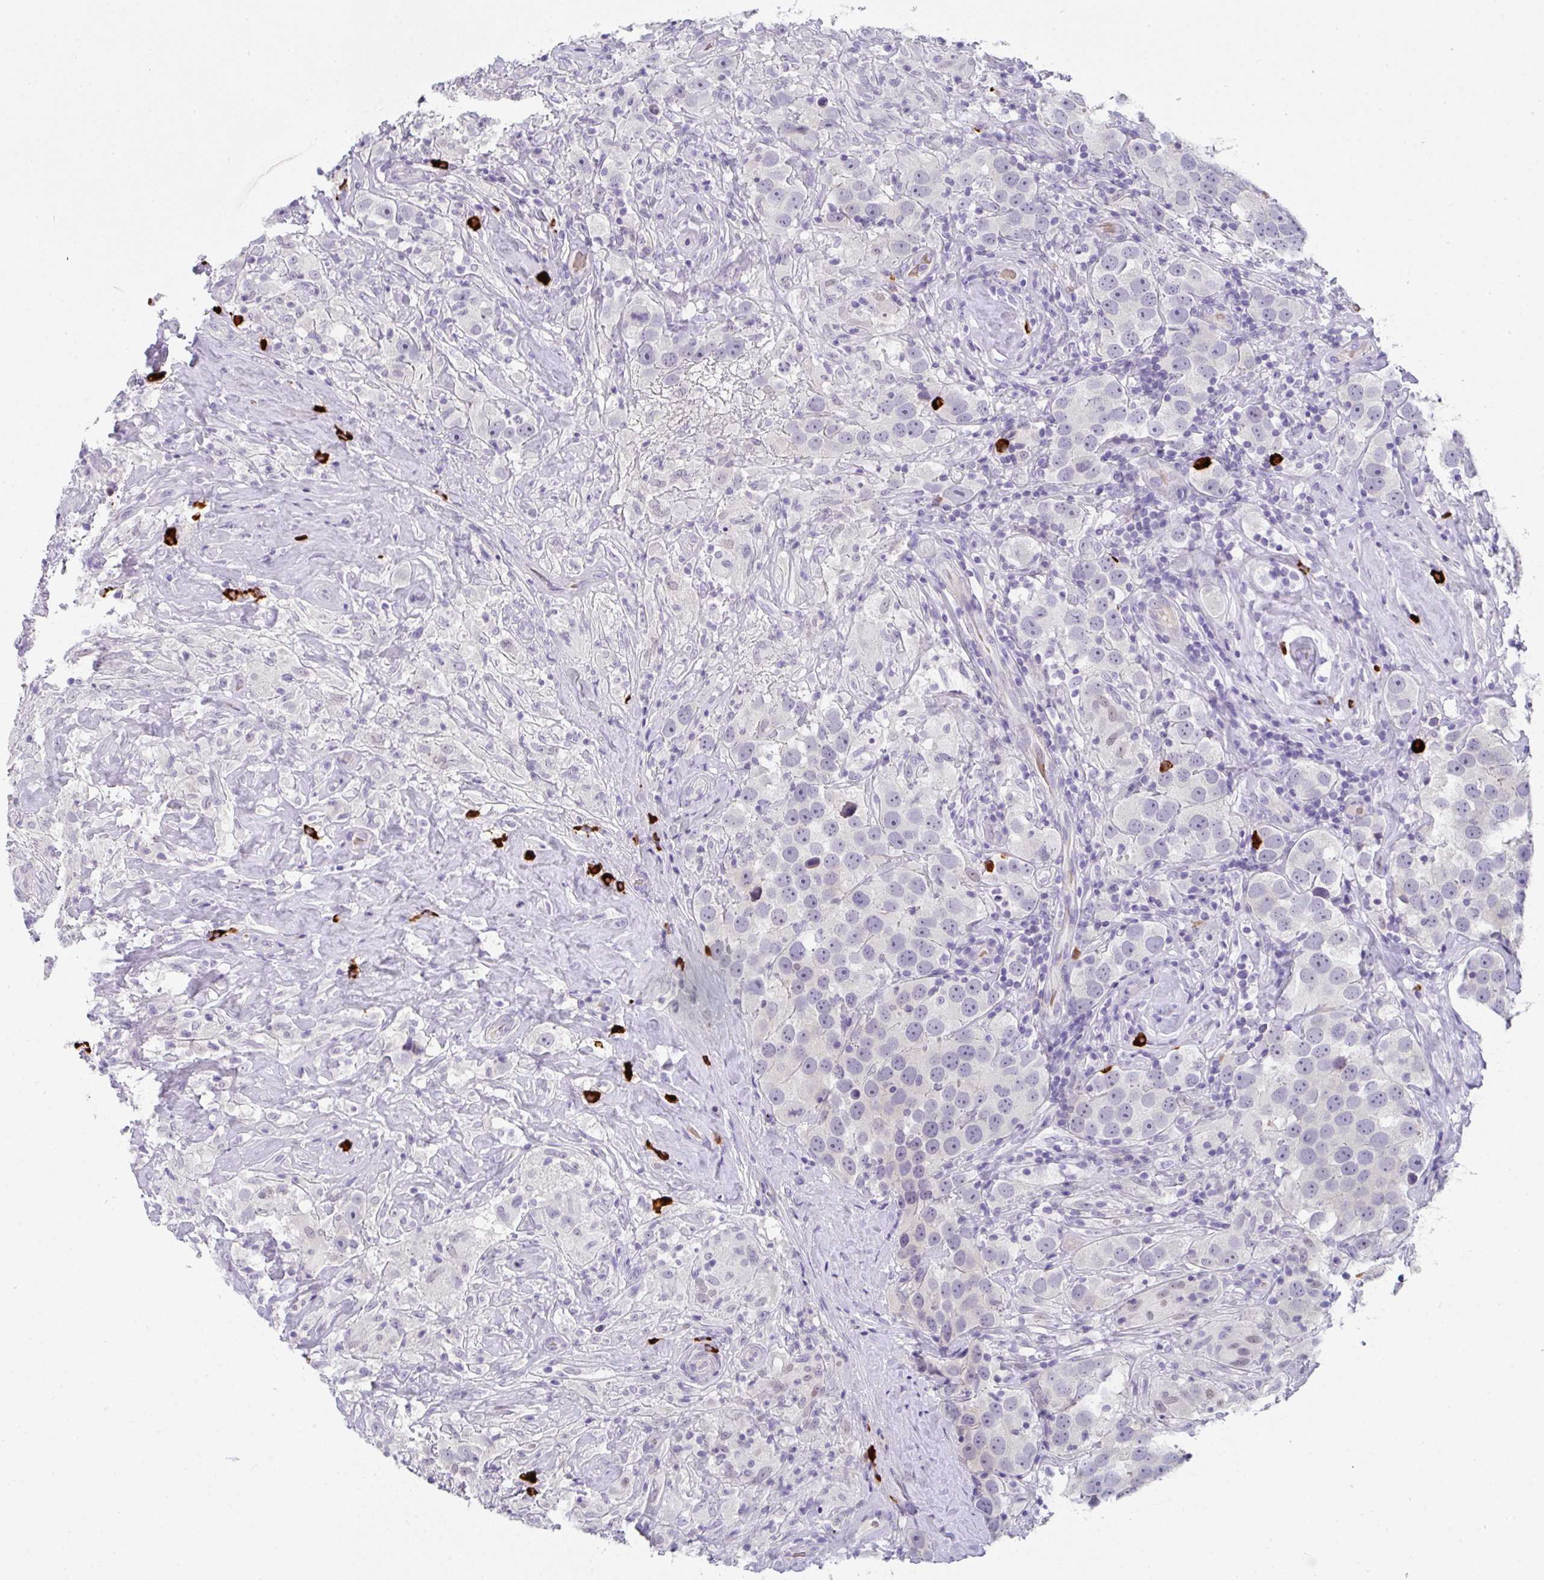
{"staining": {"intensity": "negative", "quantity": "none", "location": "none"}, "tissue": "testis cancer", "cell_type": "Tumor cells", "image_type": "cancer", "snomed": [{"axis": "morphology", "description": "Seminoma, NOS"}, {"axis": "topography", "description": "Testis"}], "caption": "Immunohistochemical staining of testis seminoma reveals no significant expression in tumor cells.", "gene": "CACNA1S", "patient": {"sex": "male", "age": 49}}